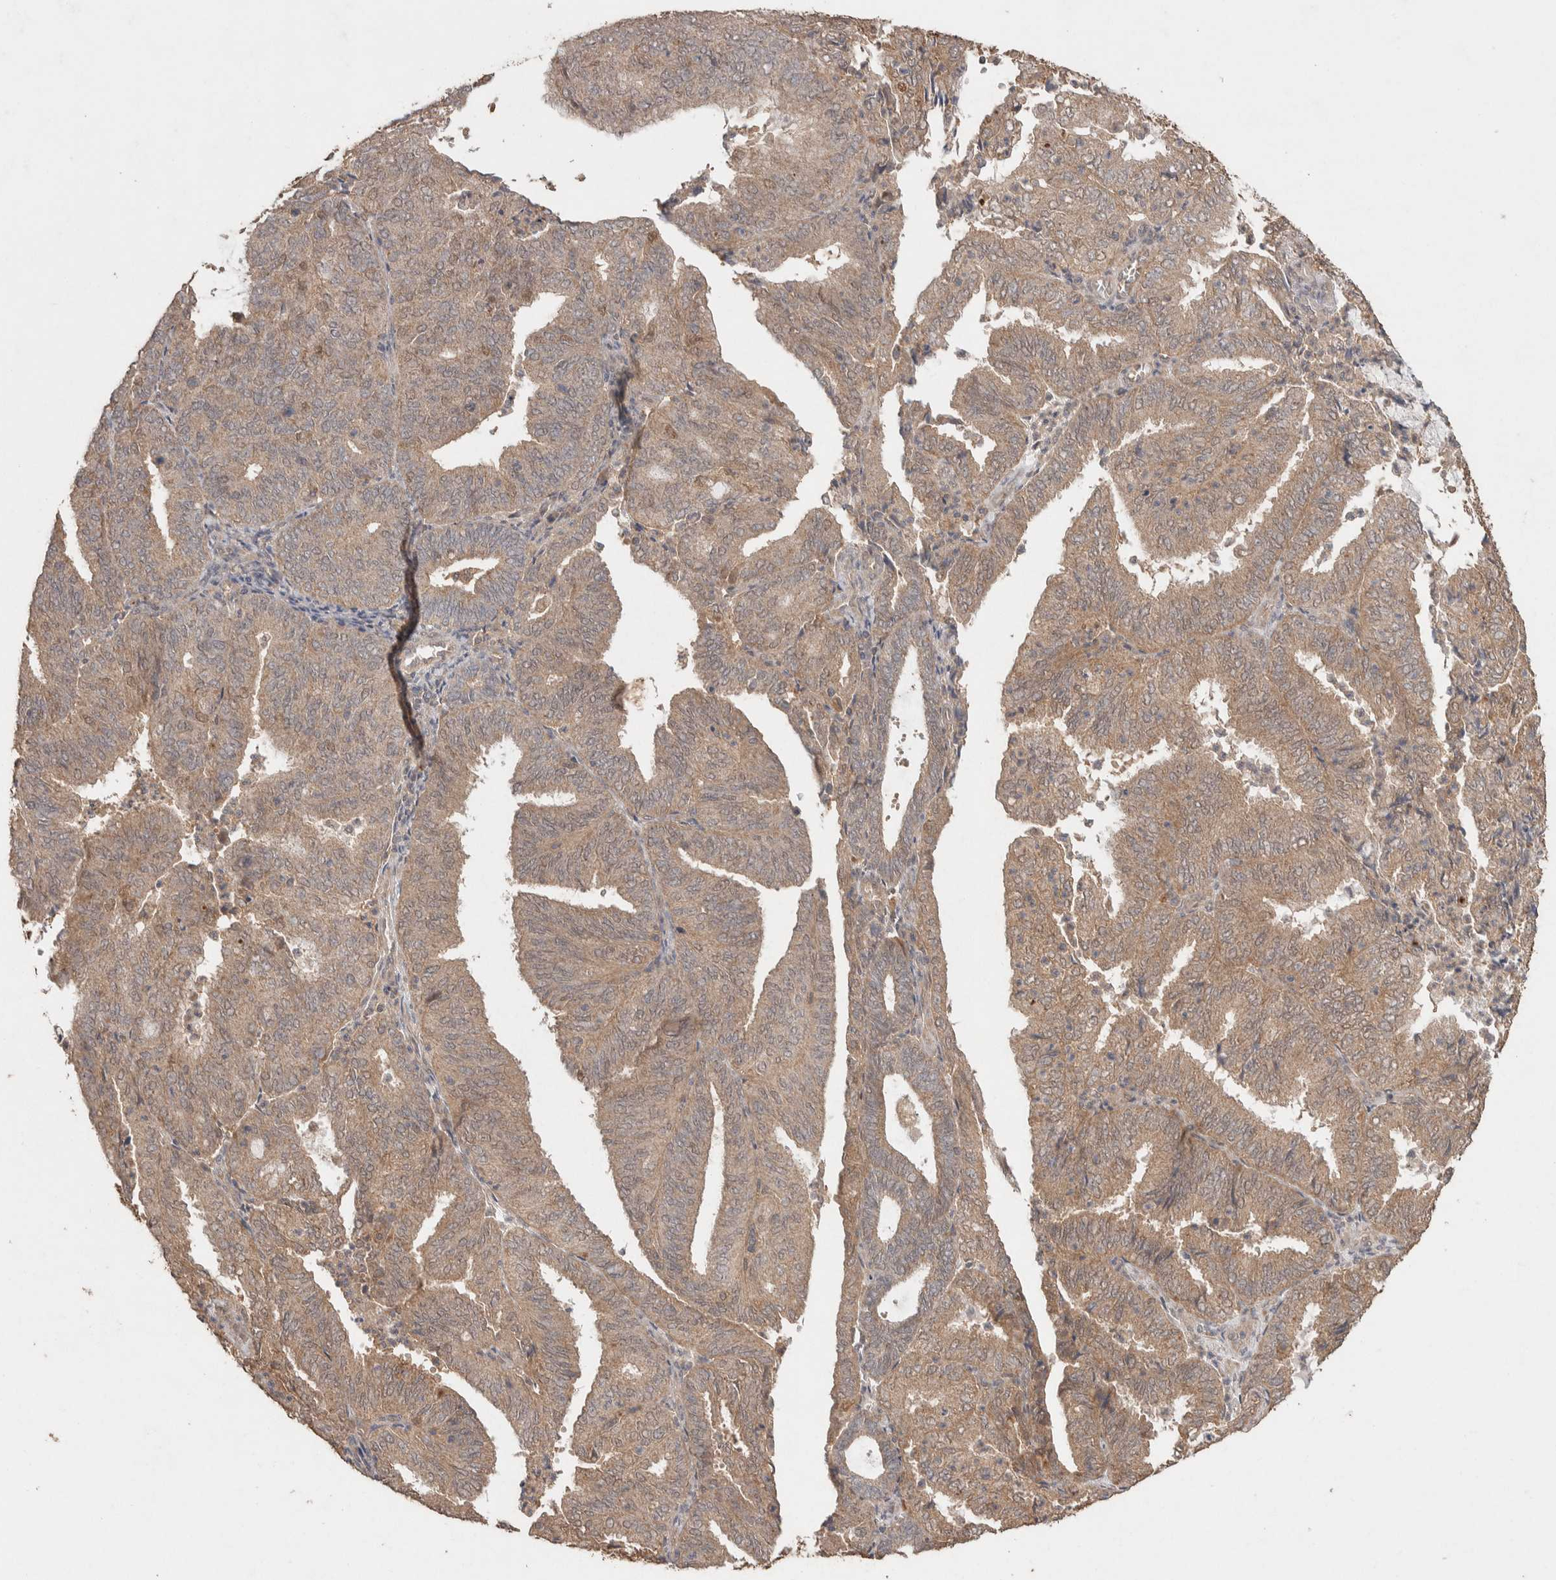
{"staining": {"intensity": "weak", "quantity": ">75%", "location": "cytoplasmic/membranous"}, "tissue": "endometrial cancer", "cell_type": "Tumor cells", "image_type": "cancer", "snomed": [{"axis": "morphology", "description": "Adenocarcinoma, NOS"}, {"axis": "topography", "description": "Uterus"}], "caption": "This is a photomicrograph of immunohistochemistry (IHC) staining of endometrial cancer (adenocarcinoma), which shows weak expression in the cytoplasmic/membranous of tumor cells.", "gene": "KCNJ5", "patient": {"sex": "female", "age": 60}}